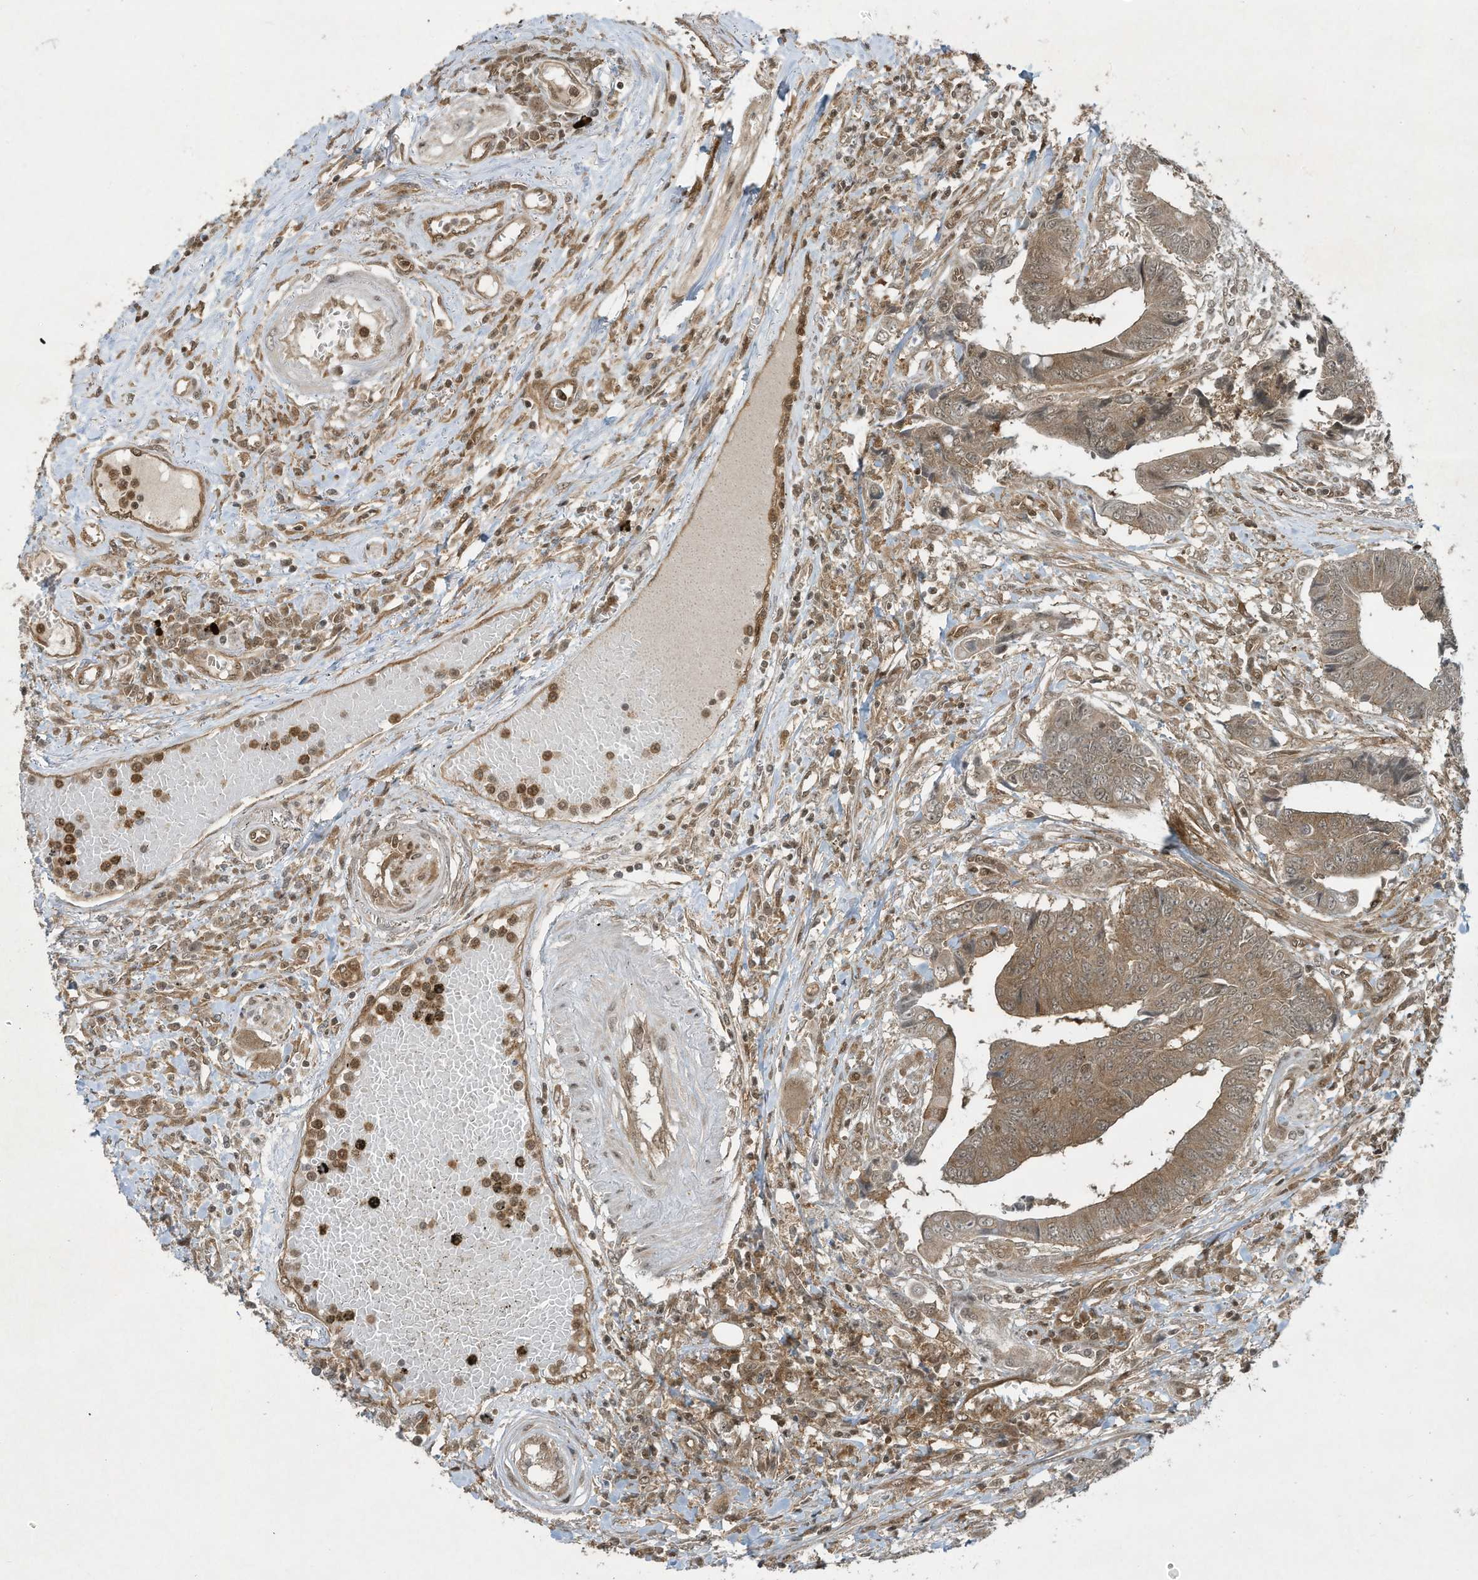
{"staining": {"intensity": "moderate", "quantity": ">75%", "location": "cytoplasmic/membranous"}, "tissue": "colorectal cancer", "cell_type": "Tumor cells", "image_type": "cancer", "snomed": [{"axis": "morphology", "description": "Adenocarcinoma, NOS"}, {"axis": "topography", "description": "Rectum"}], "caption": "Moderate cytoplasmic/membranous staining for a protein is identified in approximately >75% of tumor cells of colorectal adenocarcinoma using IHC.", "gene": "CERT1", "patient": {"sex": "male", "age": 84}}